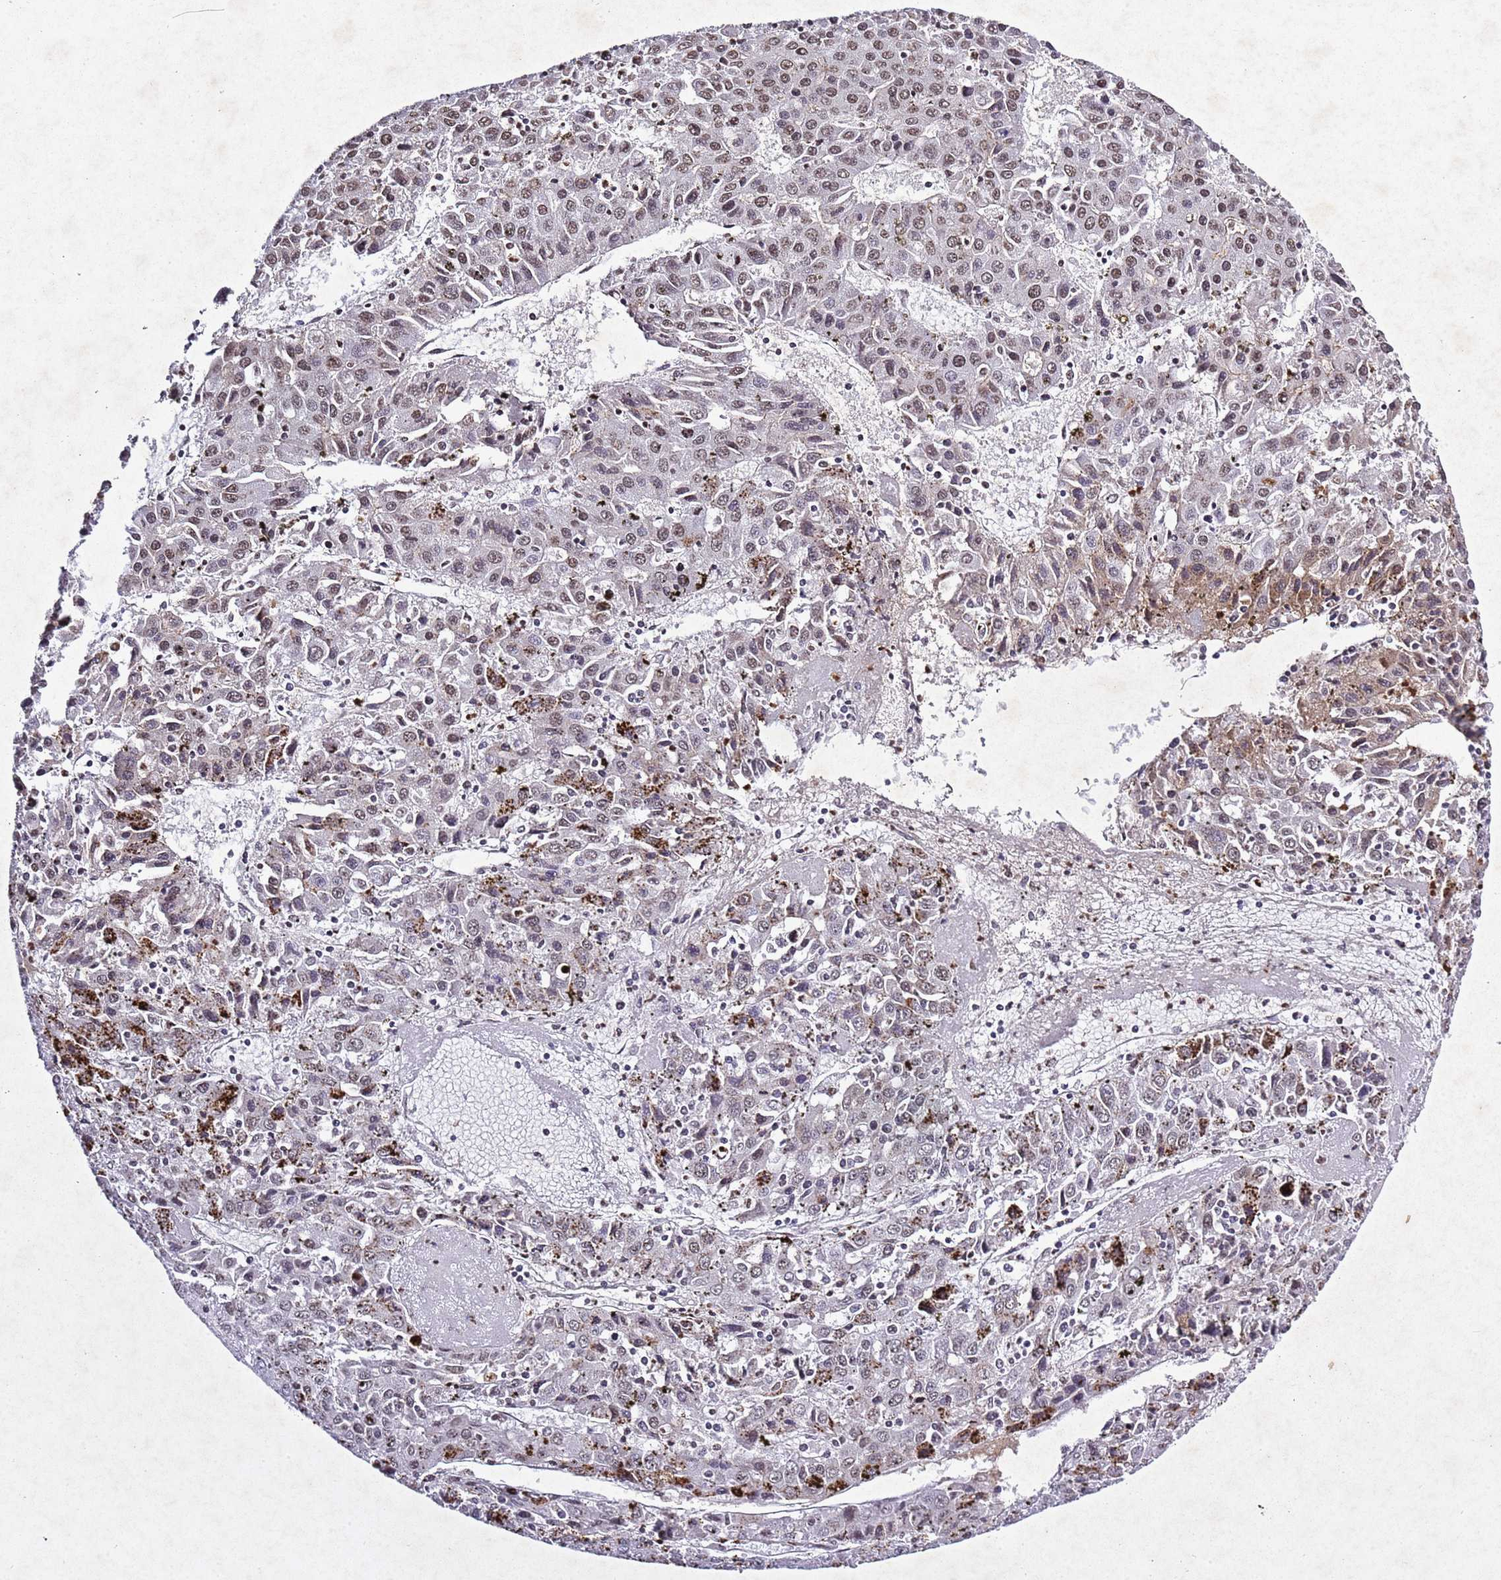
{"staining": {"intensity": "moderate", "quantity": "25%-75%", "location": "nuclear"}, "tissue": "liver cancer", "cell_type": "Tumor cells", "image_type": "cancer", "snomed": [{"axis": "morphology", "description": "Carcinoma, Hepatocellular, NOS"}, {"axis": "topography", "description": "Liver"}], "caption": "Moderate nuclear positivity is seen in about 25%-75% of tumor cells in liver cancer (hepatocellular carcinoma).", "gene": "BMAL1", "patient": {"sex": "female", "age": 53}}